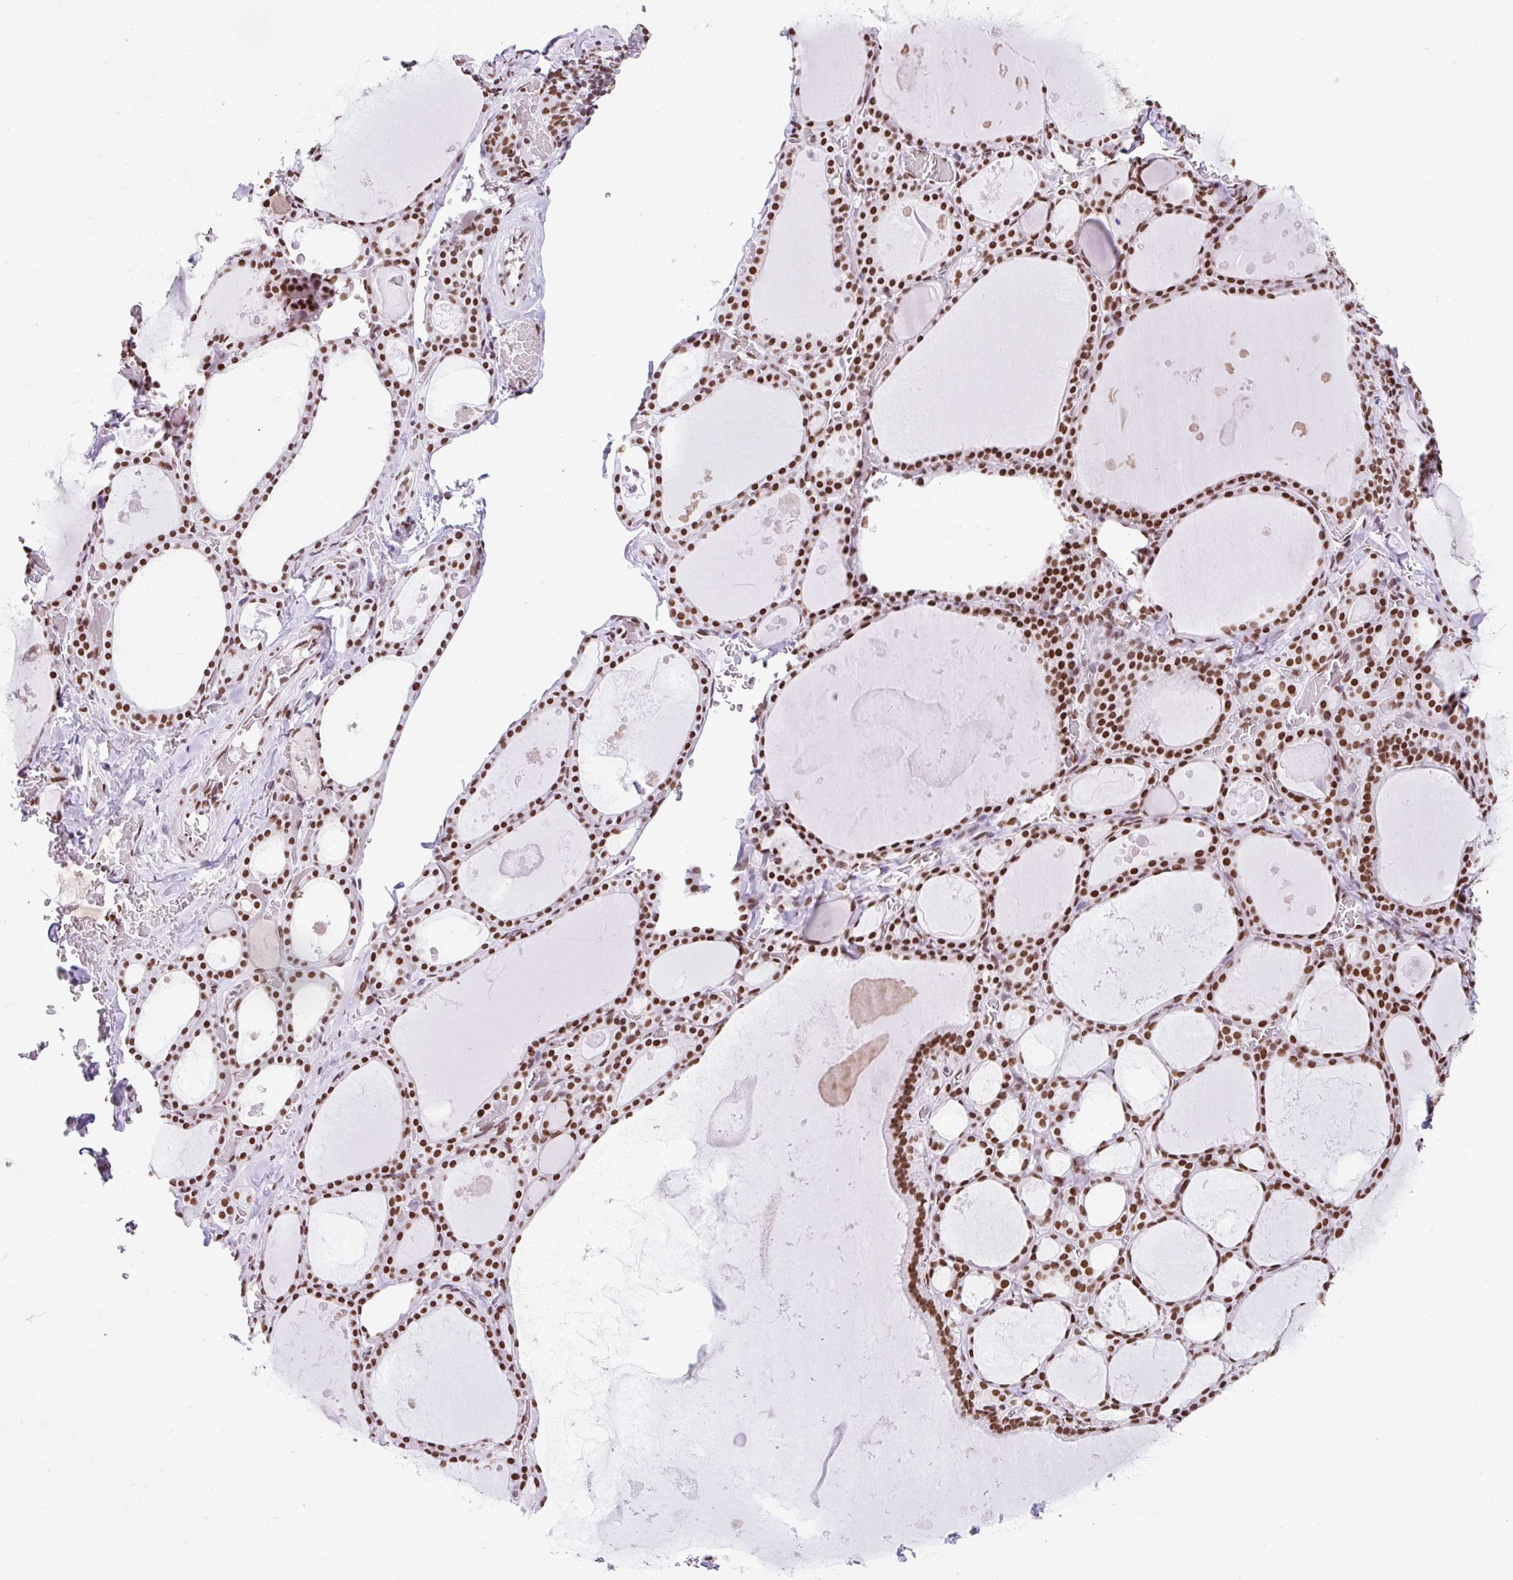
{"staining": {"intensity": "strong", "quantity": ">75%", "location": "nuclear"}, "tissue": "thyroid gland", "cell_type": "Glandular cells", "image_type": "normal", "snomed": [{"axis": "morphology", "description": "Normal tissue, NOS"}, {"axis": "topography", "description": "Thyroid gland"}], "caption": "Immunohistochemical staining of benign human thyroid gland exhibits strong nuclear protein positivity in approximately >75% of glandular cells. (DAB IHC with brightfield microscopy, high magnification).", "gene": "KHDRBS1", "patient": {"sex": "male", "age": 56}}